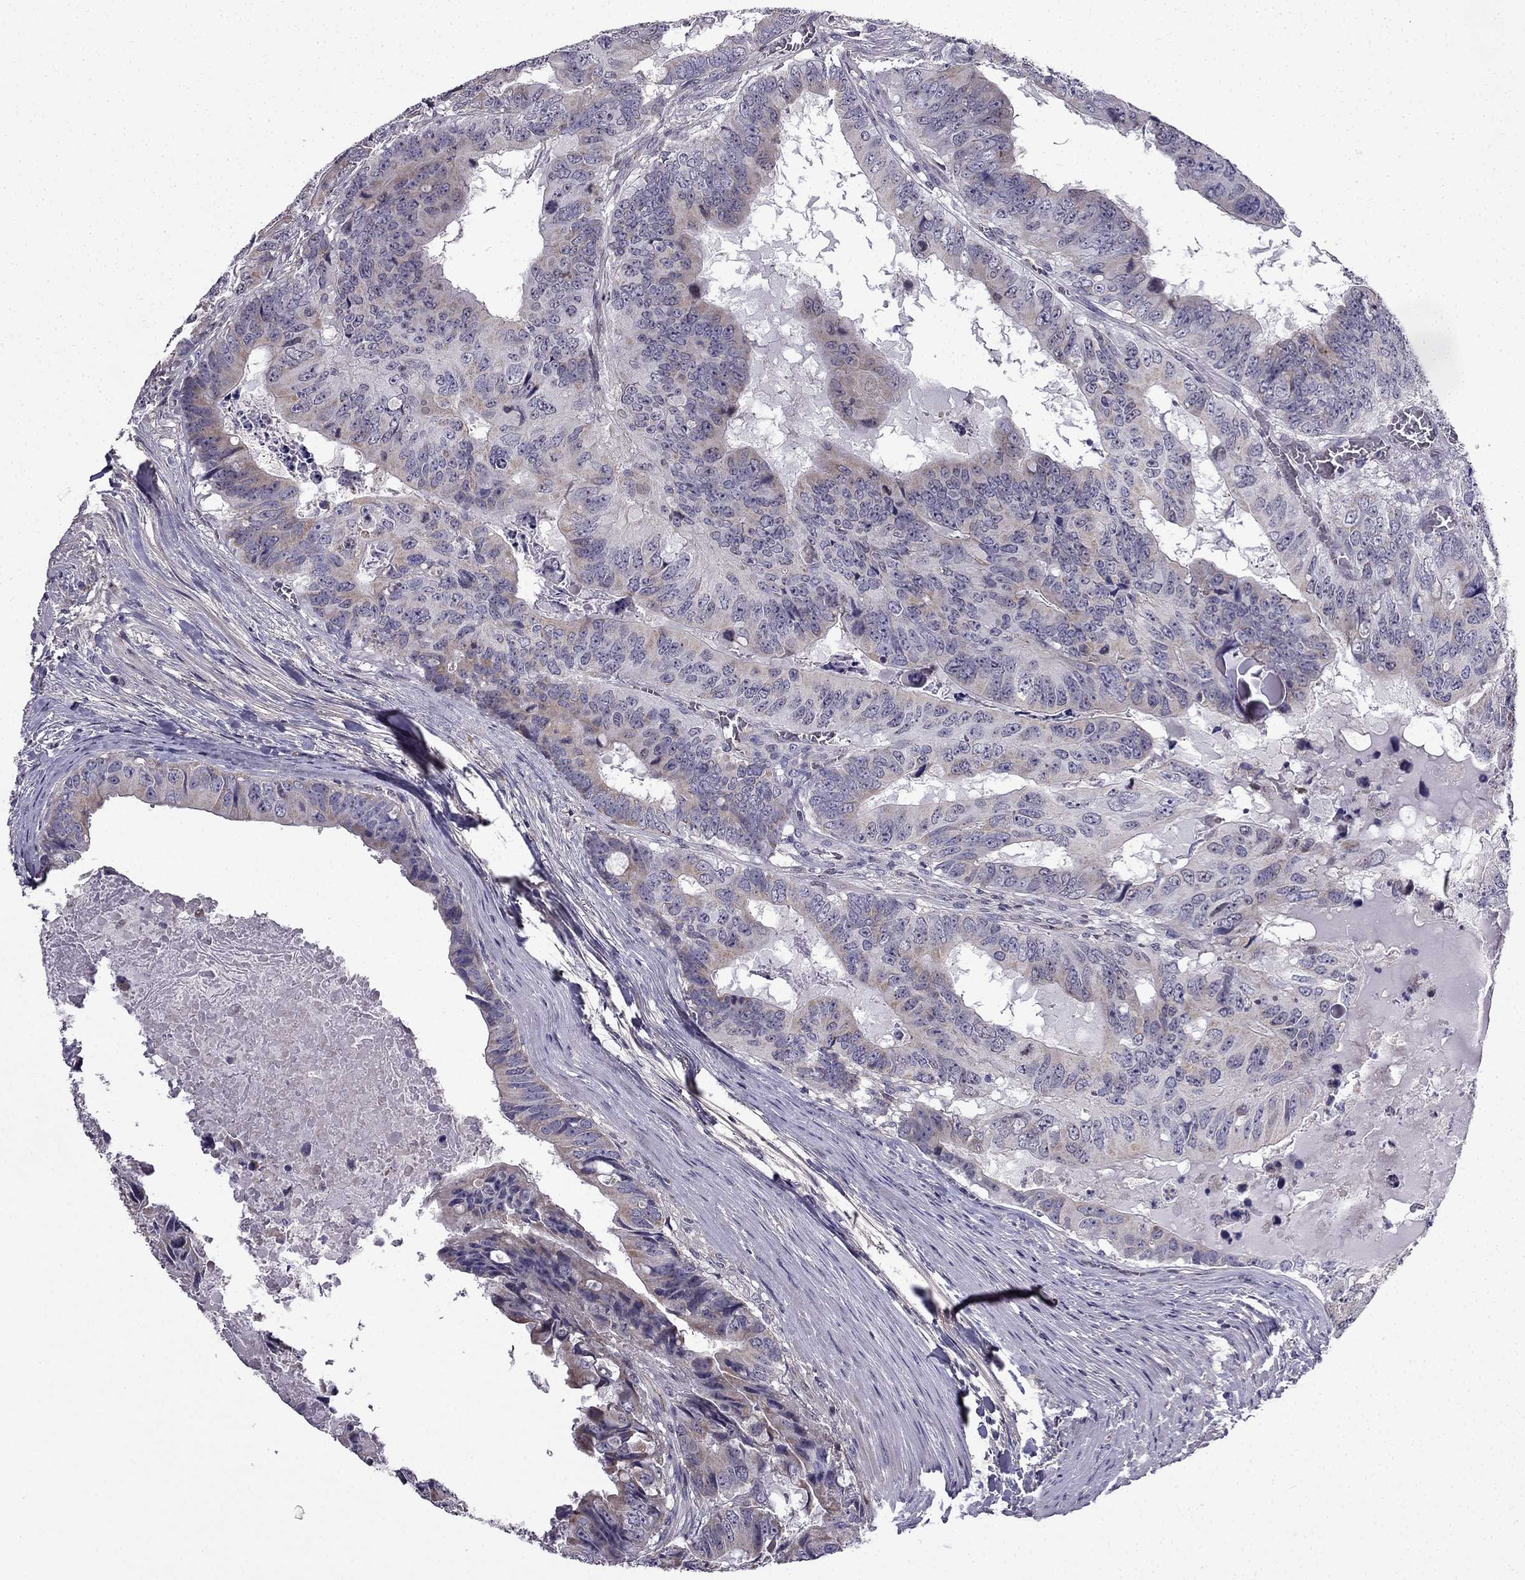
{"staining": {"intensity": "moderate", "quantity": "25%-75%", "location": "cytoplasmic/membranous"}, "tissue": "colorectal cancer", "cell_type": "Tumor cells", "image_type": "cancer", "snomed": [{"axis": "morphology", "description": "Adenocarcinoma, NOS"}, {"axis": "topography", "description": "Colon"}], "caption": "Protein expression analysis of colorectal cancer (adenocarcinoma) demonstrates moderate cytoplasmic/membranous expression in about 25%-75% of tumor cells.", "gene": "SLC6A2", "patient": {"sex": "male", "age": 79}}